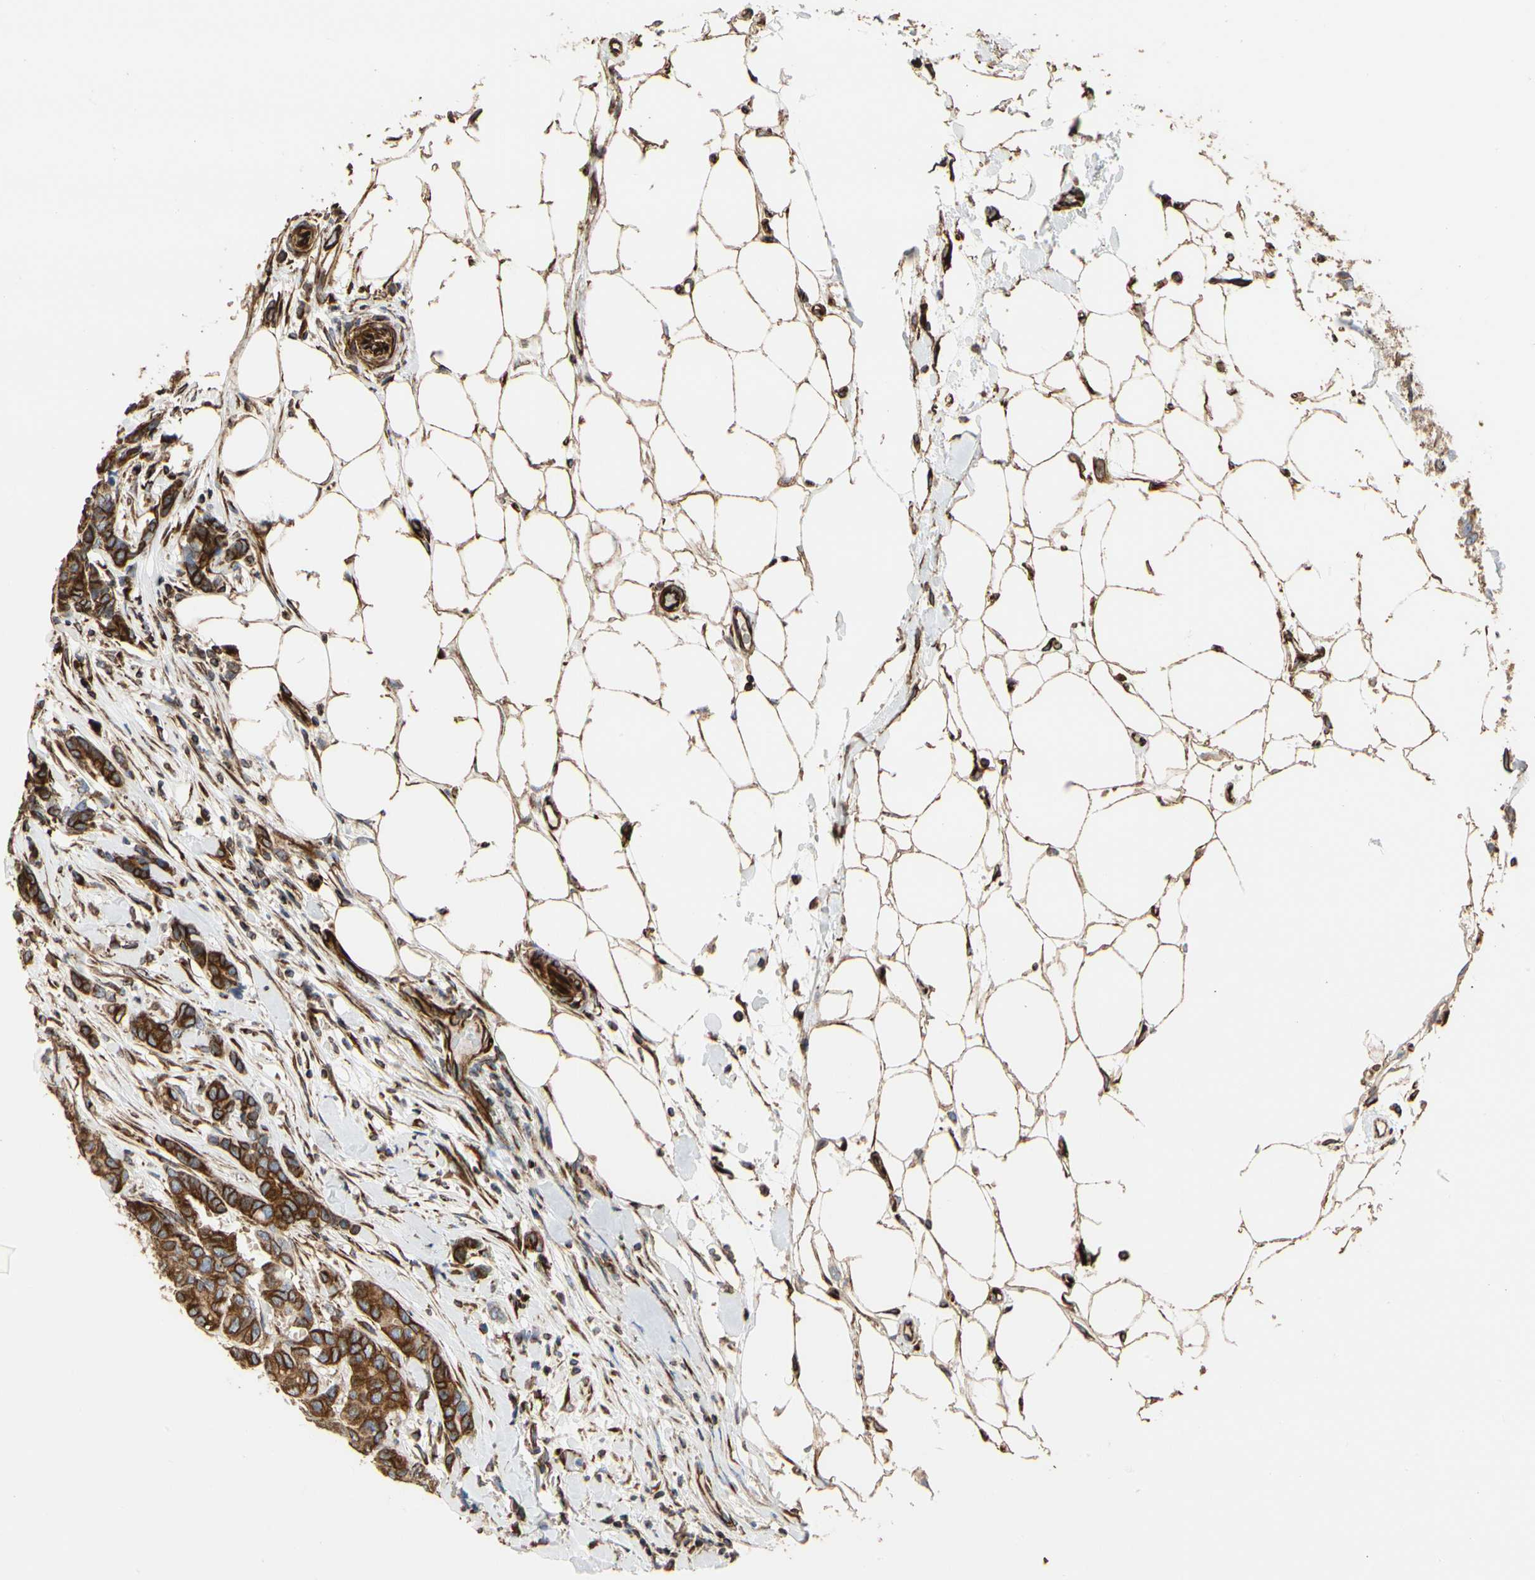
{"staining": {"intensity": "moderate", "quantity": "25%-75%", "location": "cytoplasmic/membranous"}, "tissue": "breast cancer", "cell_type": "Tumor cells", "image_type": "cancer", "snomed": [{"axis": "morphology", "description": "Duct carcinoma"}, {"axis": "topography", "description": "Breast"}], "caption": "Human invasive ductal carcinoma (breast) stained with a protein marker displays moderate staining in tumor cells.", "gene": "TUBA1A", "patient": {"sex": "female", "age": 87}}